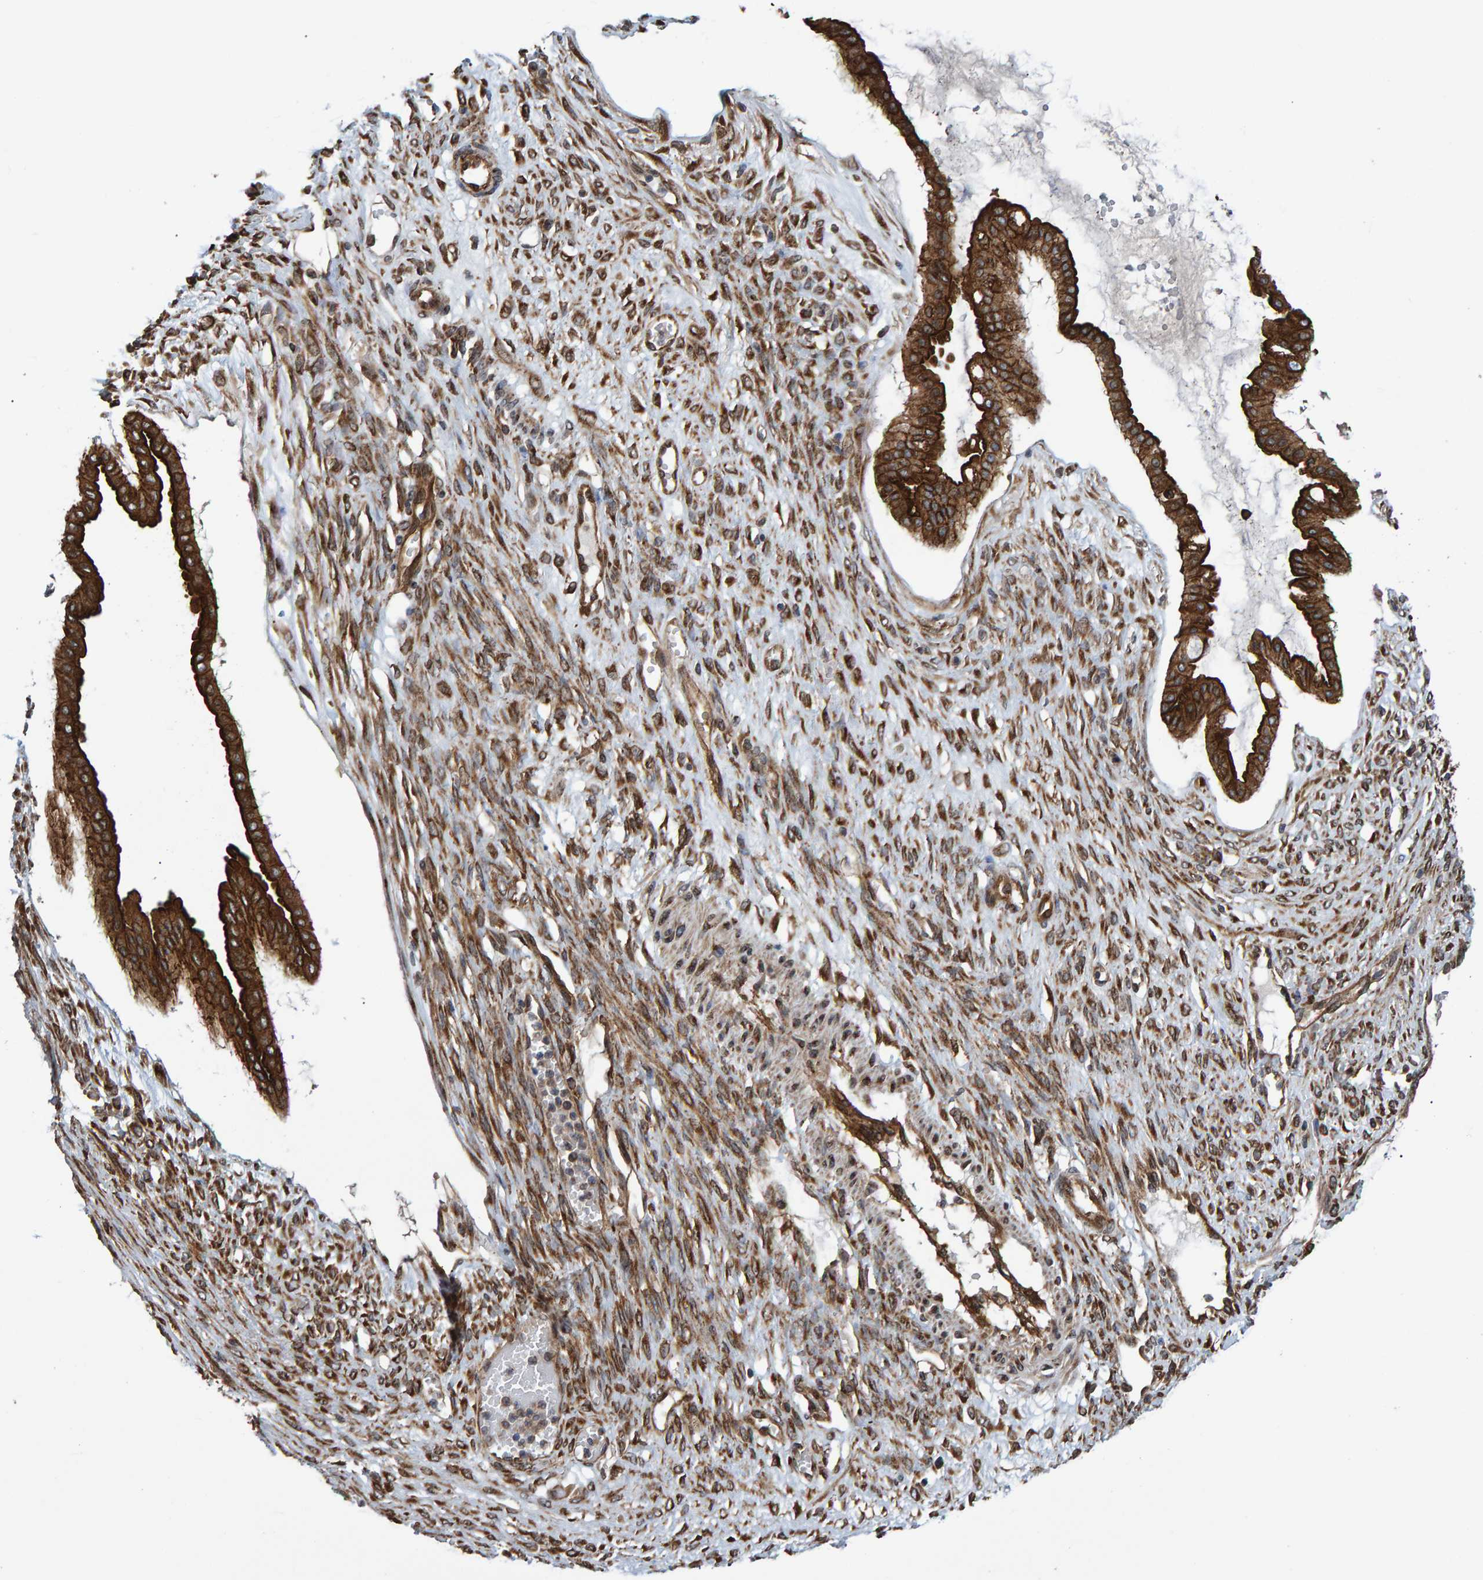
{"staining": {"intensity": "strong", "quantity": ">75%", "location": "cytoplasmic/membranous"}, "tissue": "ovarian cancer", "cell_type": "Tumor cells", "image_type": "cancer", "snomed": [{"axis": "morphology", "description": "Cystadenocarcinoma, mucinous, NOS"}, {"axis": "topography", "description": "Ovary"}], "caption": "A brown stain highlights strong cytoplasmic/membranous expression of a protein in human ovarian cancer (mucinous cystadenocarcinoma) tumor cells. (Brightfield microscopy of DAB IHC at high magnification).", "gene": "FAM117A", "patient": {"sex": "female", "age": 73}}